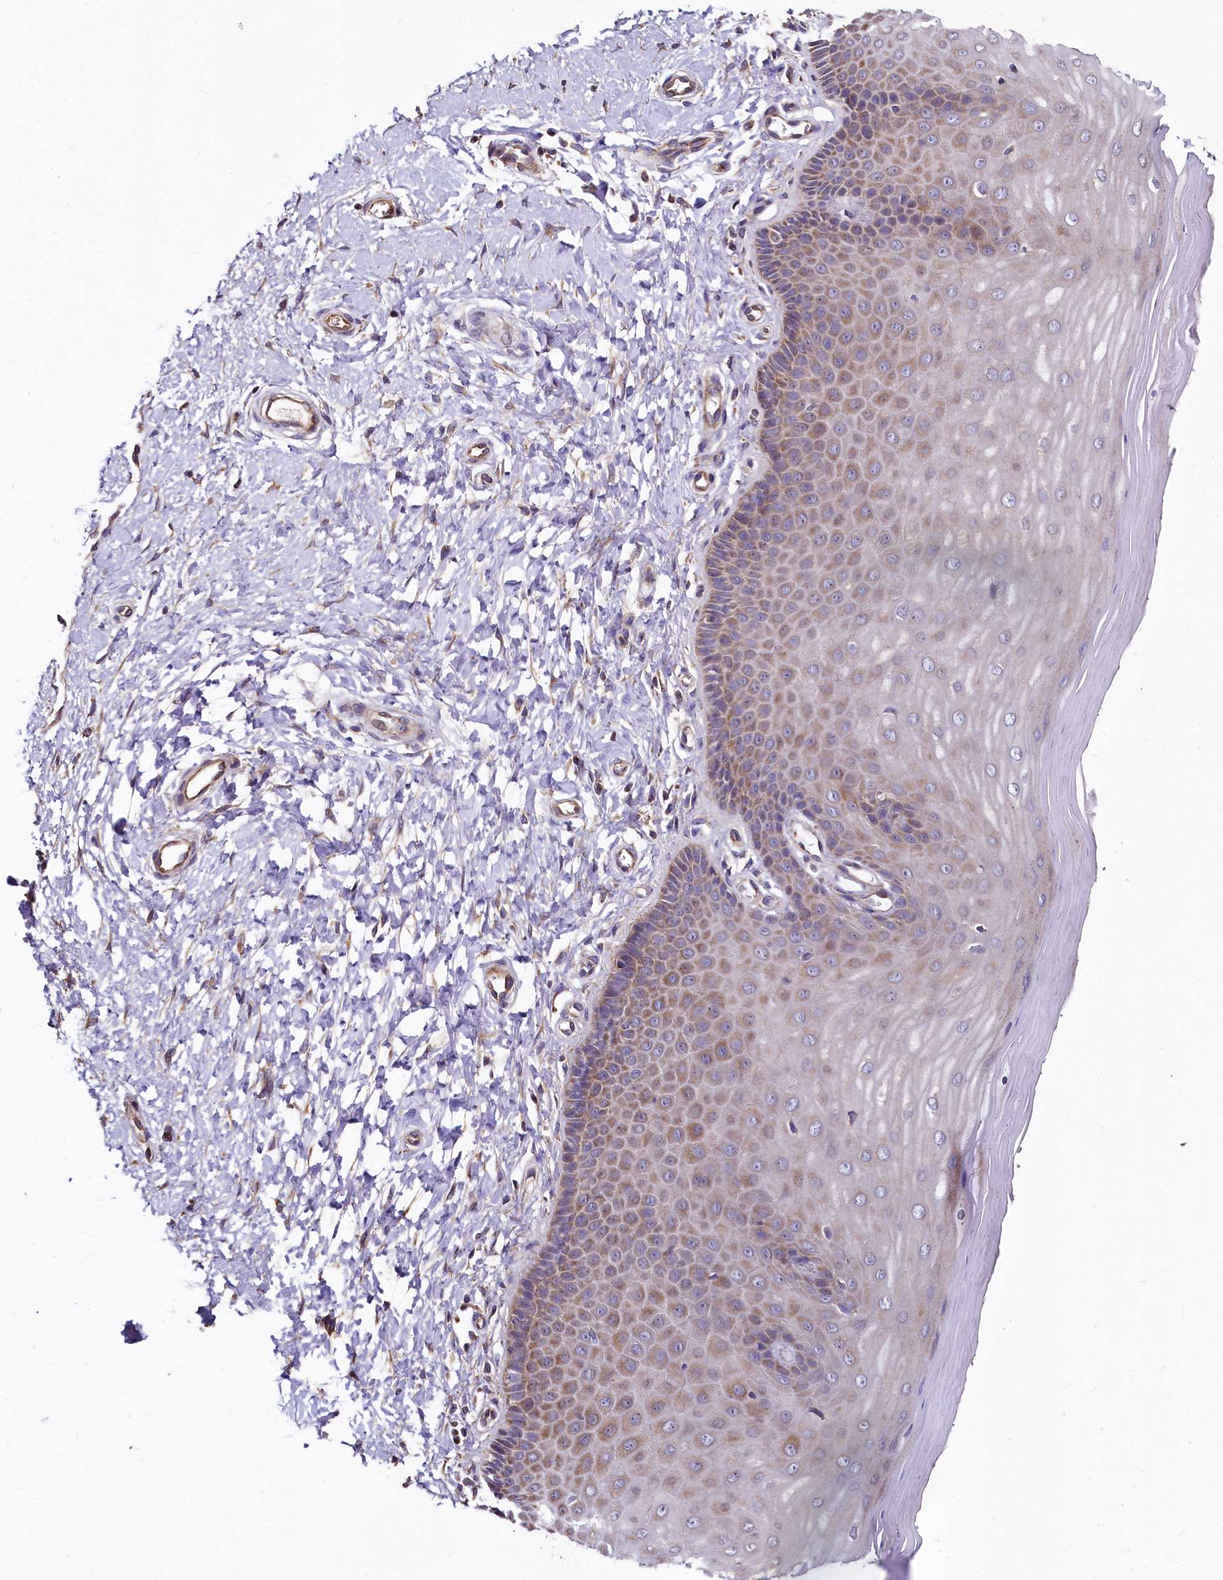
{"staining": {"intensity": "moderate", "quantity": "<25%", "location": "cytoplasmic/membranous"}, "tissue": "cervix", "cell_type": "Glandular cells", "image_type": "normal", "snomed": [{"axis": "morphology", "description": "Normal tissue, NOS"}, {"axis": "topography", "description": "Cervix"}], "caption": "Immunohistochemical staining of normal human cervix exhibits moderate cytoplasmic/membranous protein staining in approximately <25% of glandular cells. (IHC, brightfield microscopy, high magnification).", "gene": "SPRYD3", "patient": {"sex": "female", "age": 55}}